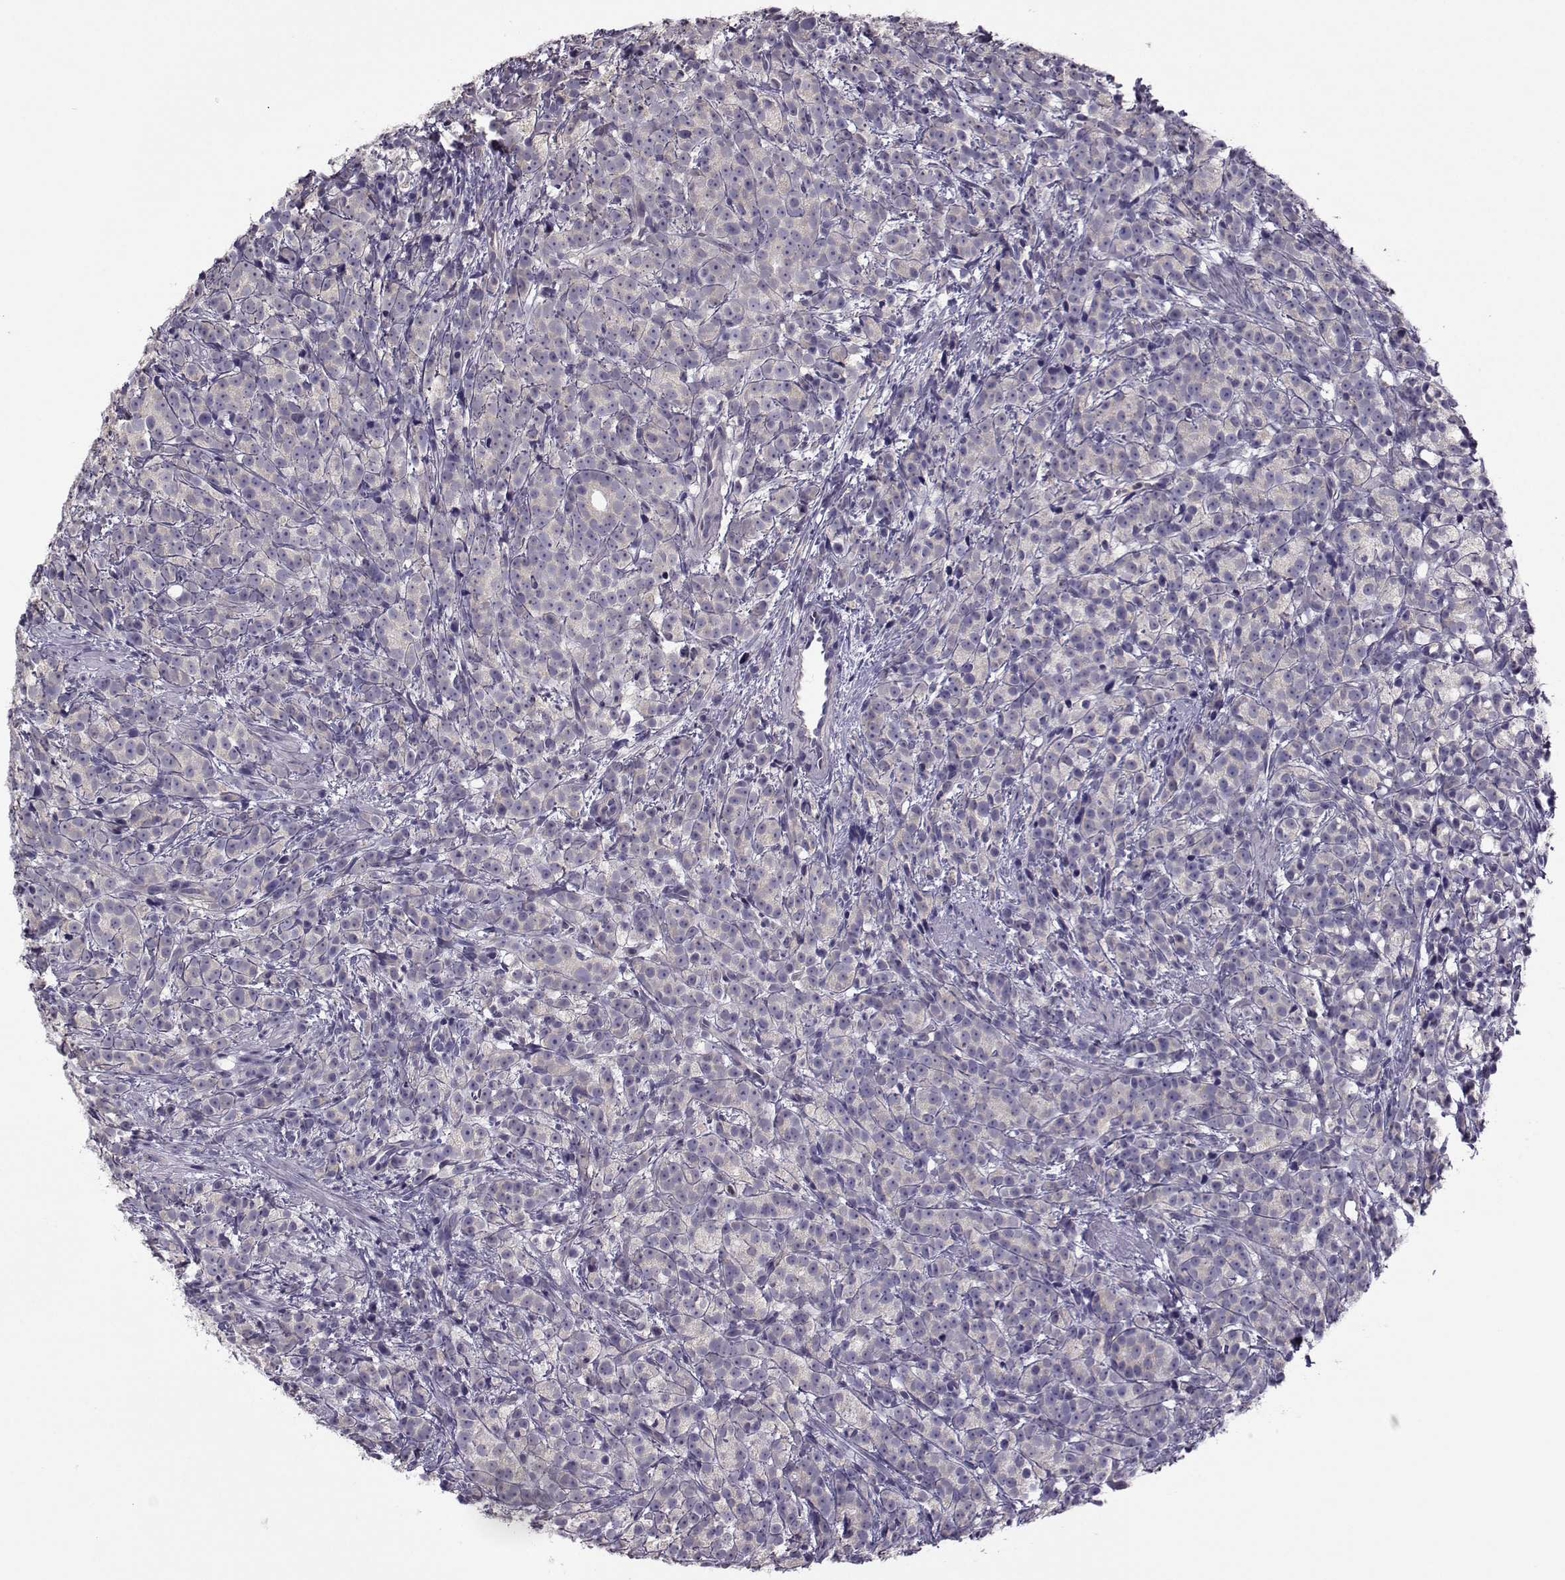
{"staining": {"intensity": "negative", "quantity": "none", "location": "none"}, "tissue": "prostate cancer", "cell_type": "Tumor cells", "image_type": "cancer", "snomed": [{"axis": "morphology", "description": "Adenocarcinoma, High grade"}, {"axis": "topography", "description": "Prostate"}], "caption": "Immunohistochemical staining of human prostate adenocarcinoma (high-grade) exhibits no significant positivity in tumor cells. (DAB immunohistochemistry (IHC) with hematoxylin counter stain).", "gene": "FCAMR", "patient": {"sex": "male", "age": 53}}